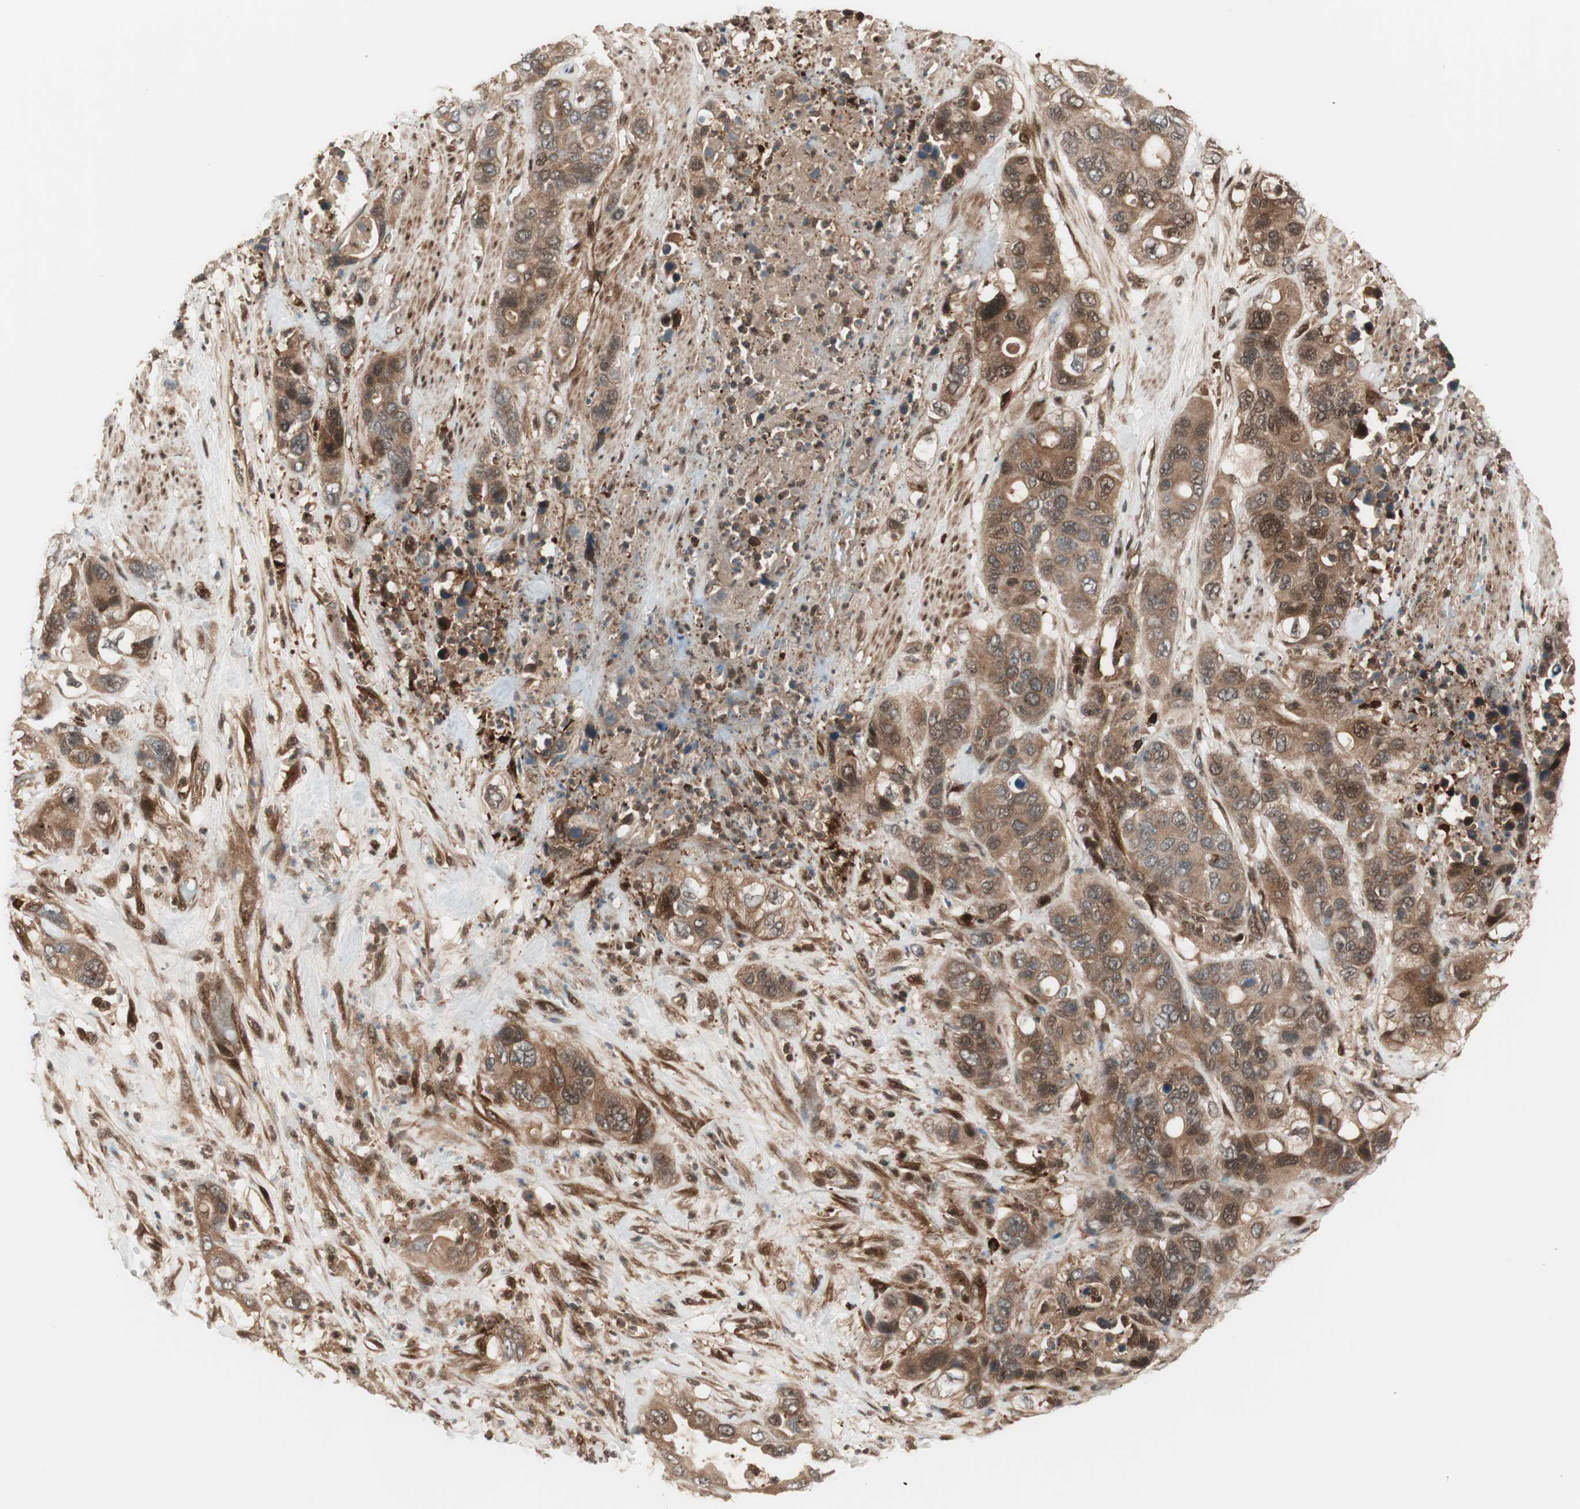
{"staining": {"intensity": "moderate", "quantity": ">75%", "location": "cytoplasmic/membranous,nuclear"}, "tissue": "pancreatic cancer", "cell_type": "Tumor cells", "image_type": "cancer", "snomed": [{"axis": "morphology", "description": "Adenocarcinoma, NOS"}, {"axis": "topography", "description": "Pancreas"}], "caption": "Immunohistochemistry image of neoplastic tissue: human pancreatic cancer stained using immunohistochemistry (IHC) demonstrates medium levels of moderate protein expression localized specifically in the cytoplasmic/membranous and nuclear of tumor cells, appearing as a cytoplasmic/membranous and nuclear brown color.", "gene": "PRKG2", "patient": {"sex": "female", "age": 71}}